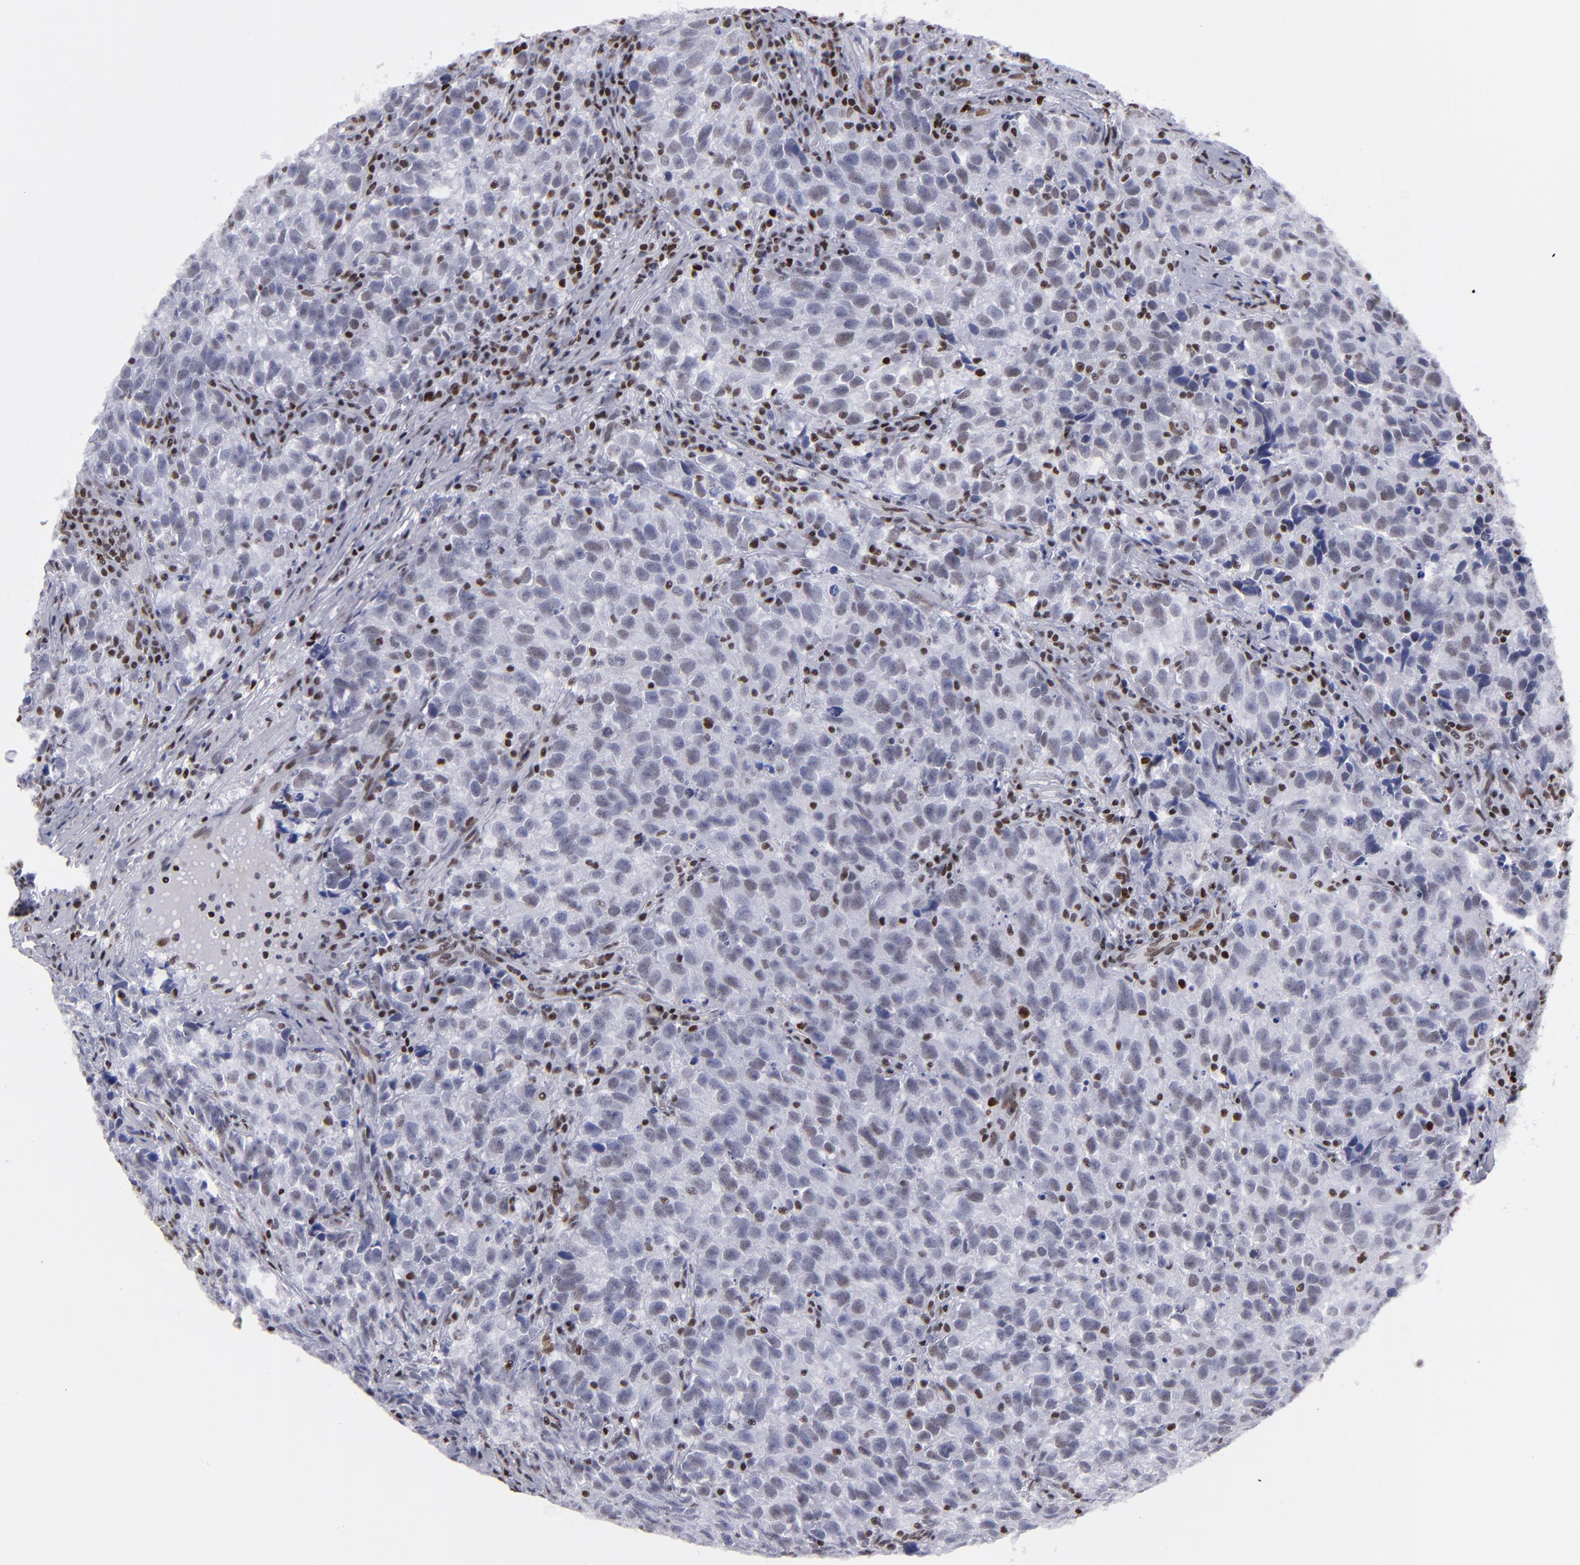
{"staining": {"intensity": "weak", "quantity": "<25%", "location": "nuclear"}, "tissue": "testis cancer", "cell_type": "Tumor cells", "image_type": "cancer", "snomed": [{"axis": "morphology", "description": "Seminoma, NOS"}, {"axis": "topography", "description": "Testis"}], "caption": "This is a micrograph of immunohistochemistry staining of testis seminoma, which shows no positivity in tumor cells.", "gene": "TERF2", "patient": {"sex": "male", "age": 38}}